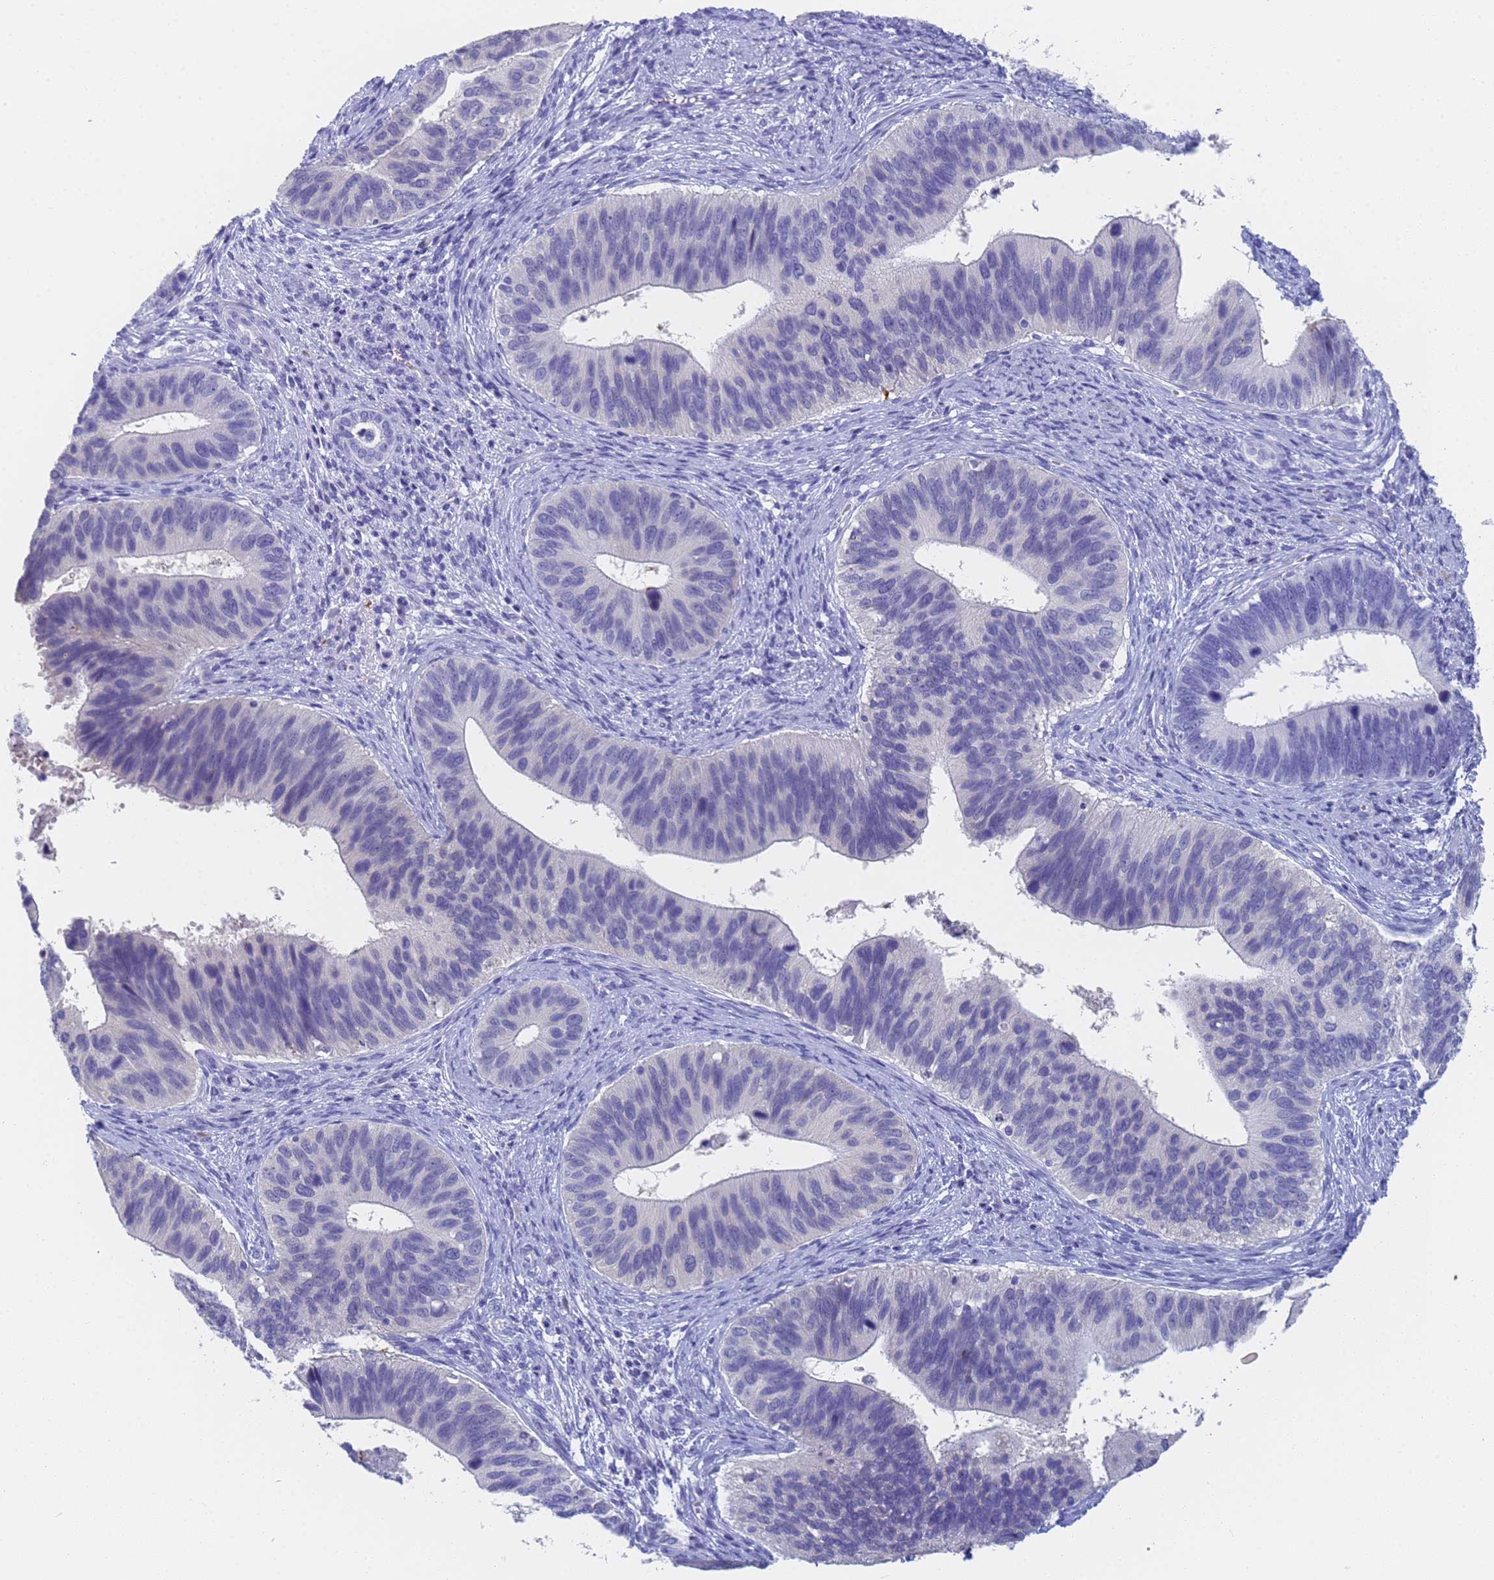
{"staining": {"intensity": "negative", "quantity": "none", "location": "none"}, "tissue": "cervical cancer", "cell_type": "Tumor cells", "image_type": "cancer", "snomed": [{"axis": "morphology", "description": "Adenocarcinoma, NOS"}, {"axis": "topography", "description": "Cervix"}], "caption": "Tumor cells are negative for protein expression in human adenocarcinoma (cervical).", "gene": "STATH", "patient": {"sex": "female", "age": 42}}